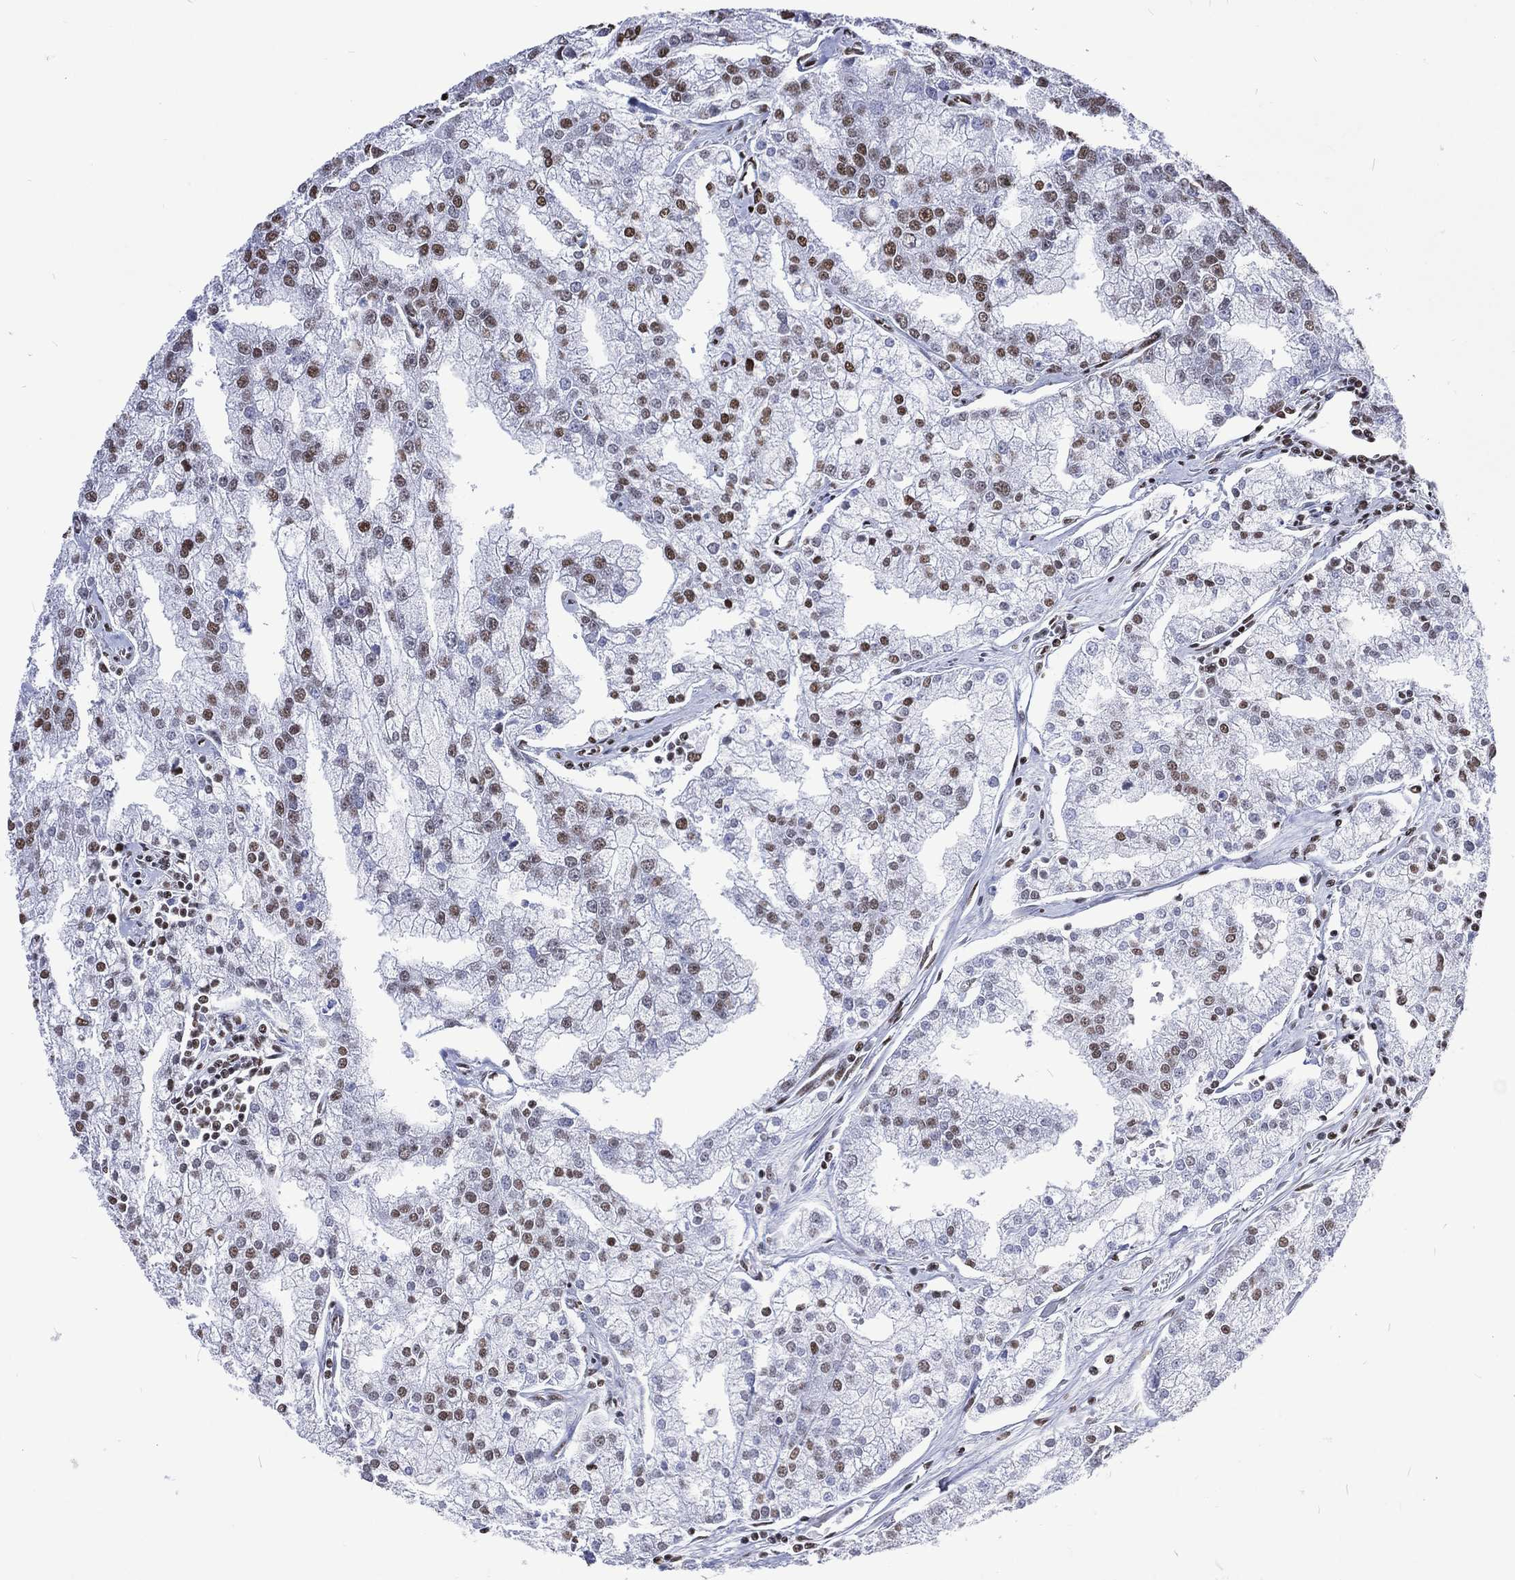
{"staining": {"intensity": "moderate", "quantity": ">75%", "location": "nuclear"}, "tissue": "prostate cancer", "cell_type": "Tumor cells", "image_type": "cancer", "snomed": [{"axis": "morphology", "description": "Adenocarcinoma, NOS"}, {"axis": "topography", "description": "Prostate"}], "caption": "Immunohistochemistry of adenocarcinoma (prostate) shows medium levels of moderate nuclear positivity in about >75% of tumor cells.", "gene": "RETREG2", "patient": {"sex": "male", "age": 70}}